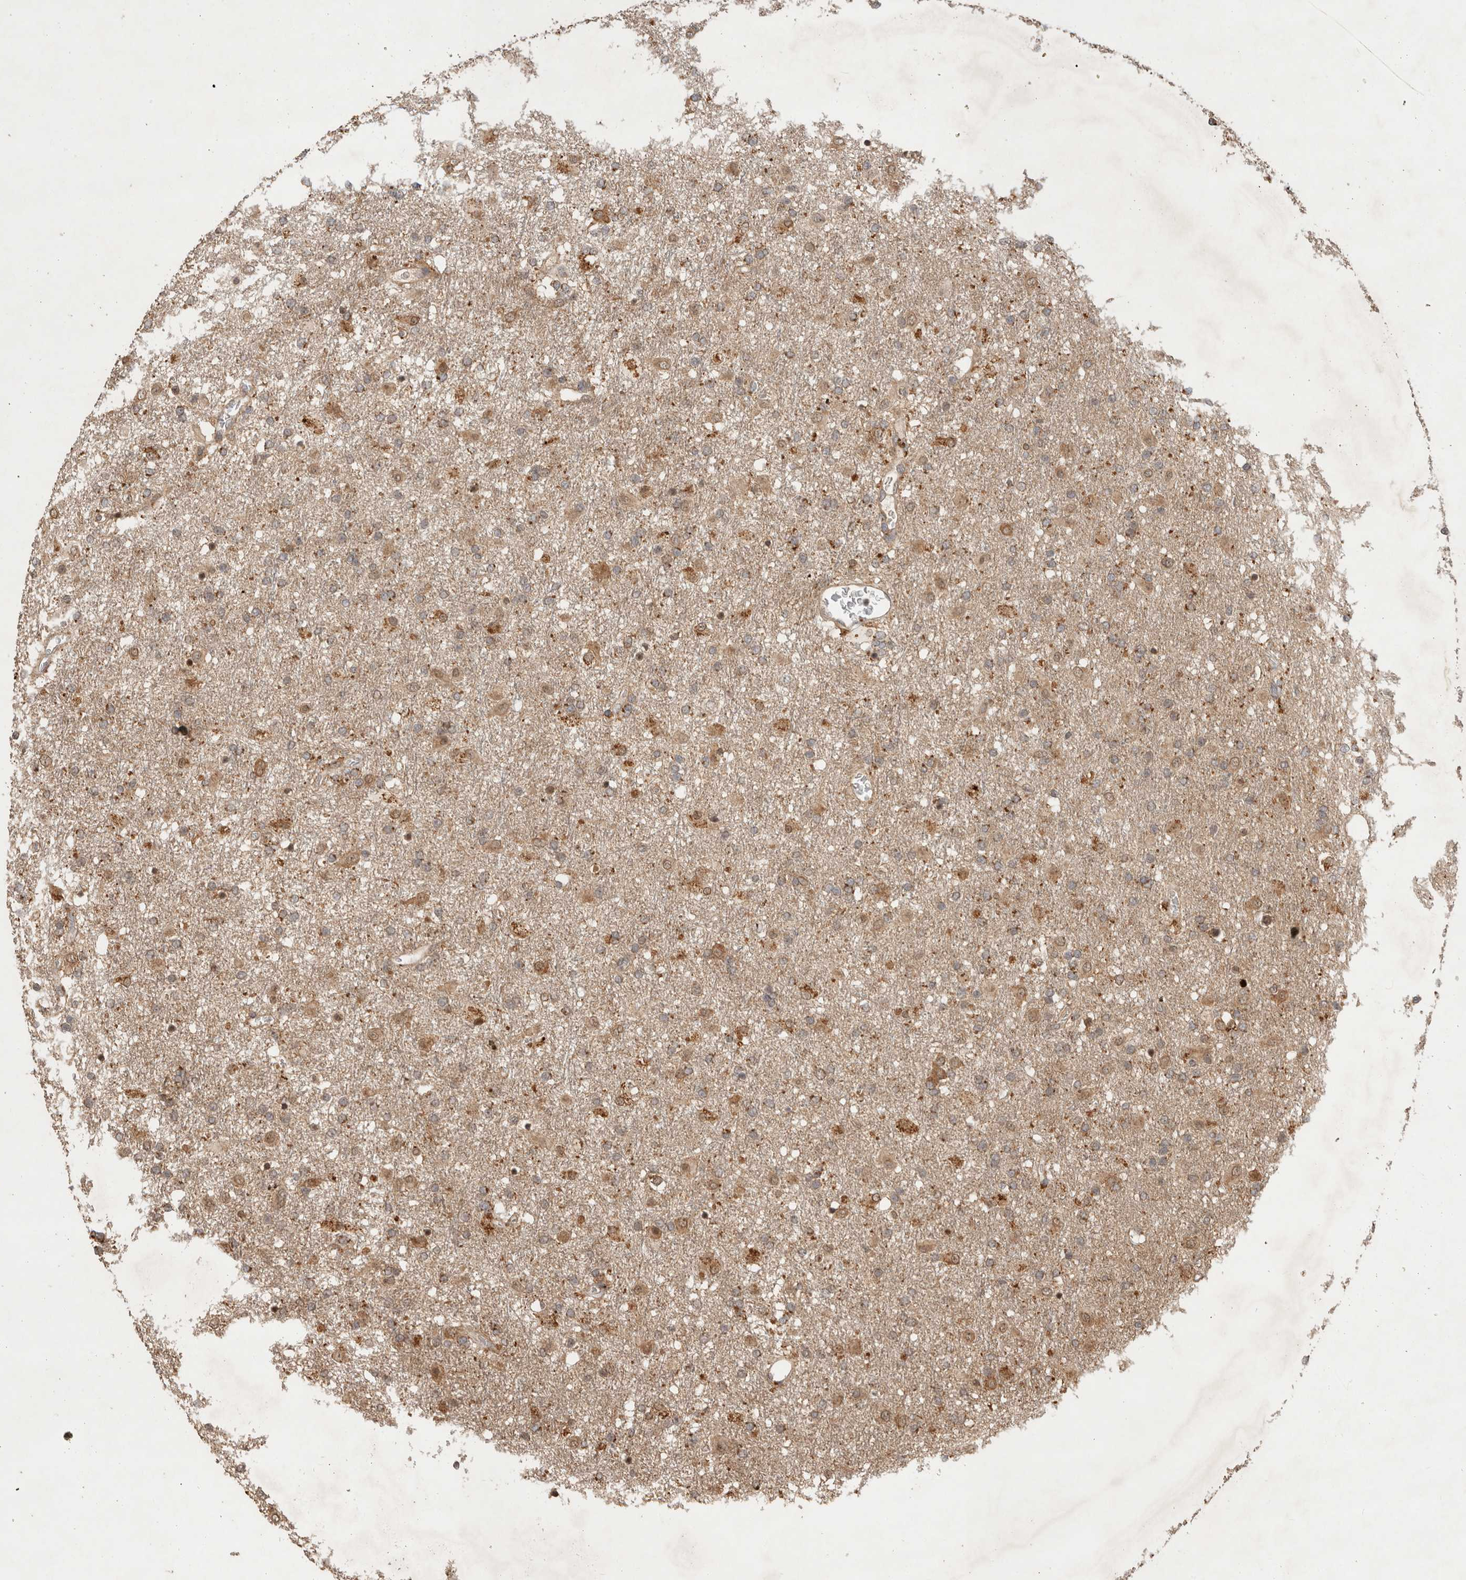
{"staining": {"intensity": "moderate", "quantity": "25%-75%", "location": "cytoplasmic/membranous"}, "tissue": "glioma", "cell_type": "Tumor cells", "image_type": "cancer", "snomed": [{"axis": "morphology", "description": "Glioma, malignant, Low grade"}, {"axis": "topography", "description": "Brain"}], "caption": "DAB (3,3'-diaminobenzidine) immunohistochemical staining of glioma reveals moderate cytoplasmic/membranous protein positivity in approximately 25%-75% of tumor cells.", "gene": "PITPNC1", "patient": {"sex": "male", "age": 65}}